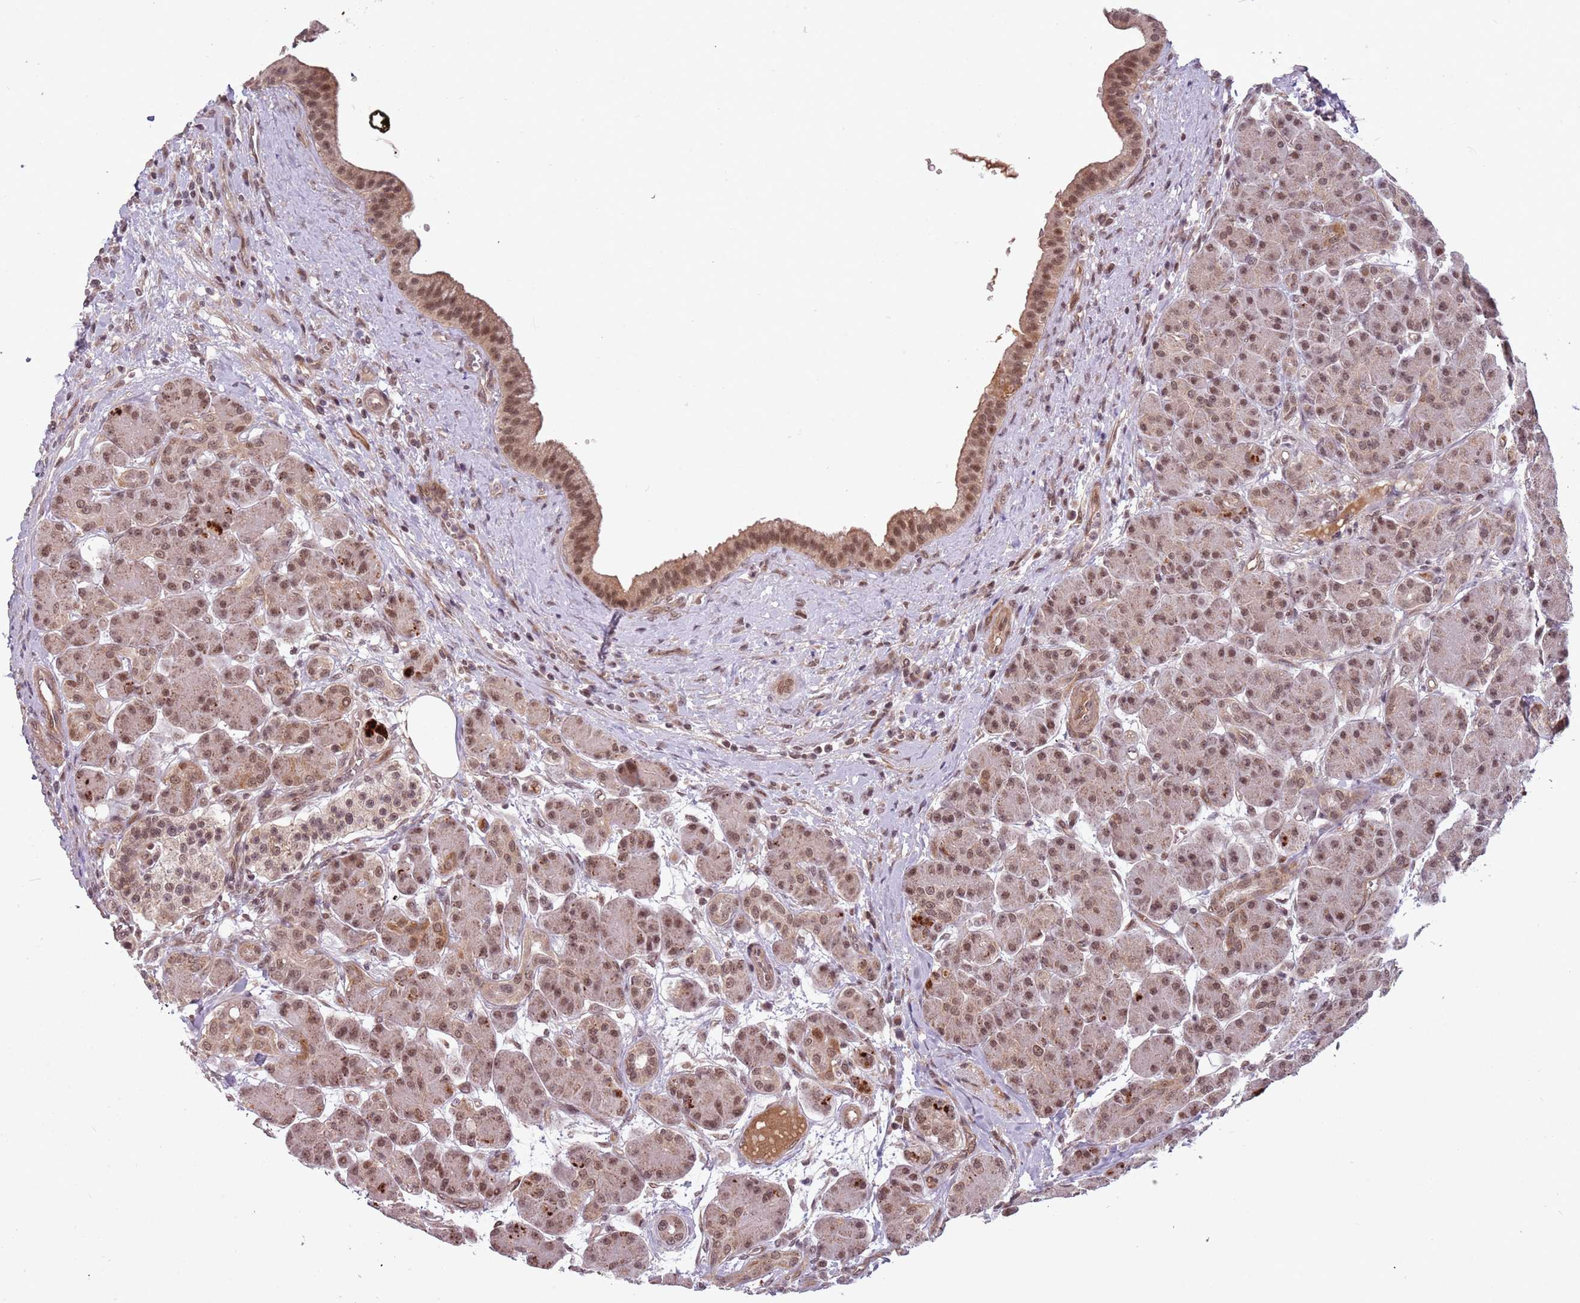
{"staining": {"intensity": "moderate", "quantity": "25%-75%", "location": "cytoplasmic/membranous,nuclear"}, "tissue": "pancreas", "cell_type": "Exocrine glandular cells", "image_type": "normal", "snomed": [{"axis": "morphology", "description": "Normal tissue, NOS"}, {"axis": "topography", "description": "Pancreas"}], "caption": "Immunohistochemical staining of unremarkable pancreas displays moderate cytoplasmic/membranous,nuclear protein expression in about 25%-75% of exocrine glandular cells. (DAB IHC, brown staining for protein, blue staining for nuclei).", "gene": "SUDS3", "patient": {"sex": "male", "age": 63}}